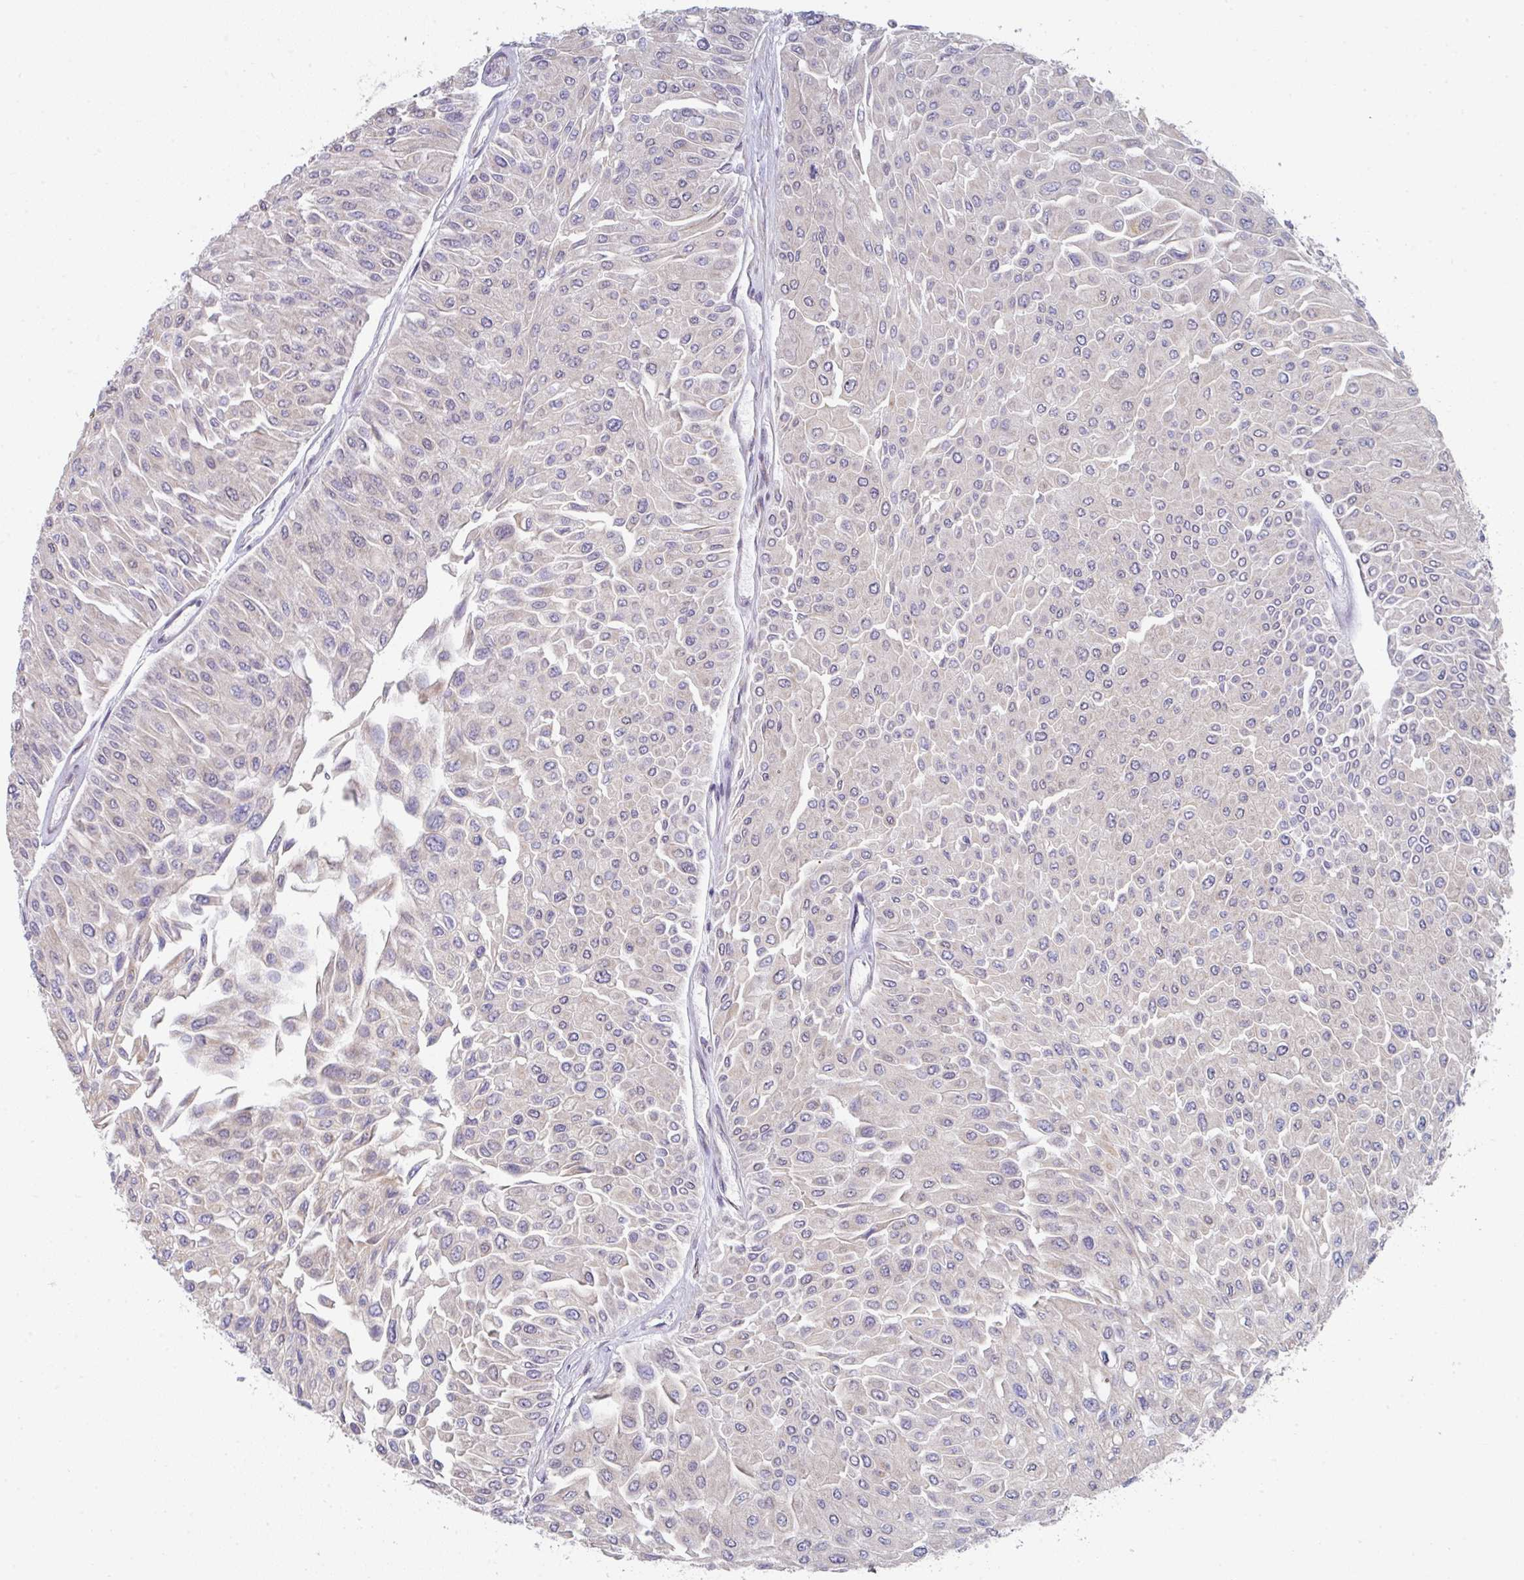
{"staining": {"intensity": "negative", "quantity": "none", "location": "none"}, "tissue": "urothelial cancer", "cell_type": "Tumor cells", "image_type": "cancer", "snomed": [{"axis": "morphology", "description": "Urothelial carcinoma, Low grade"}, {"axis": "topography", "description": "Urinary bladder"}], "caption": "Immunohistochemistry (IHC) micrograph of neoplastic tissue: low-grade urothelial carcinoma stained with DAB (3,3'-diaminobenzidine) exhibits no significant protein positivity in tumor cells. The staining is performed using DAB (3,3'-diaminobenzidine) brown chromogen with nuclei counter-stained in using hematoxylin.", "gene": "TMED5", "patient": {"sex": "male", "age": 67}}